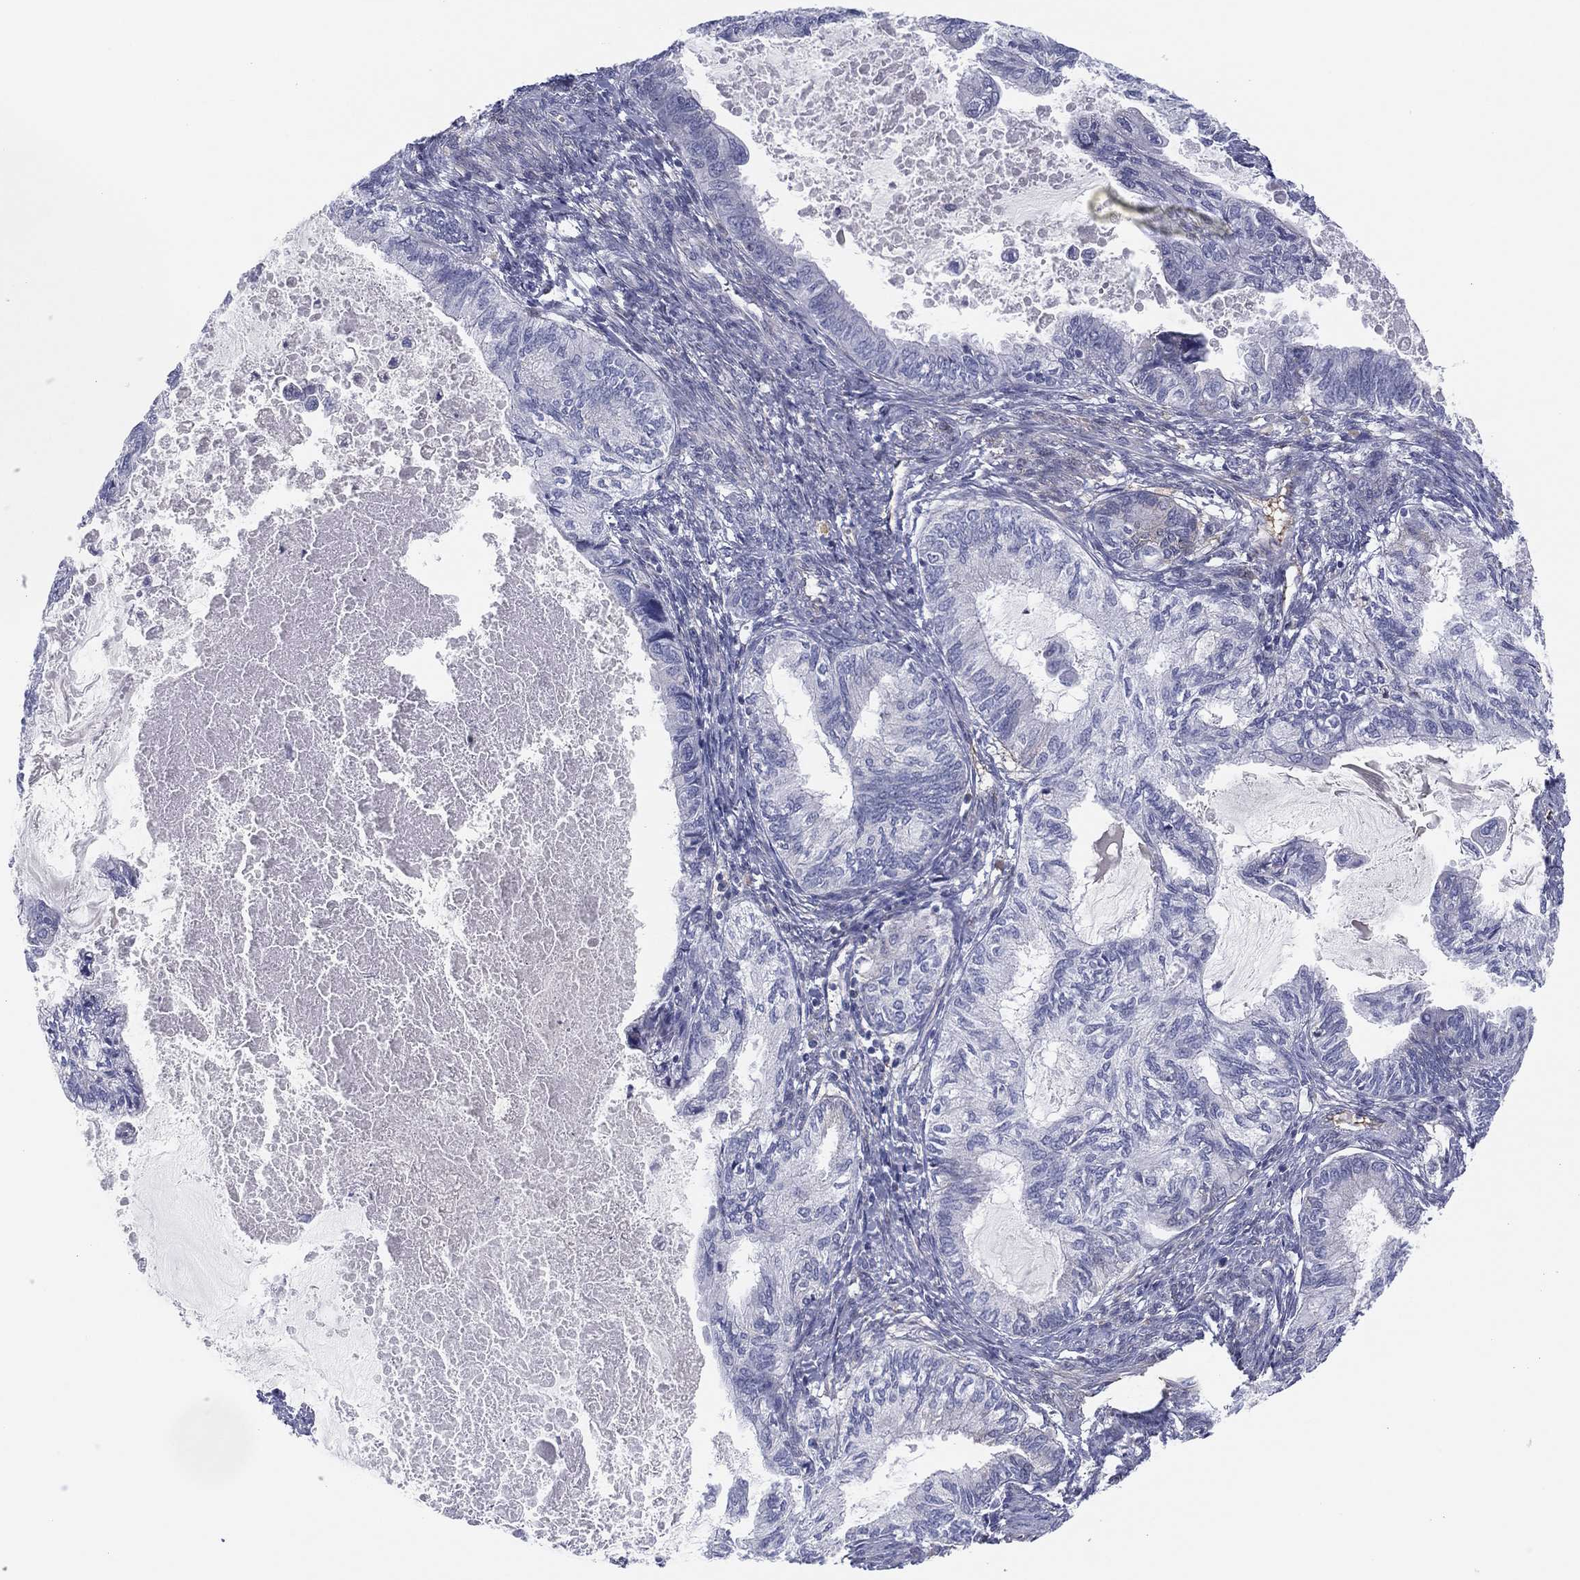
{"staining": {"intensity": "negative", "quantity": "none", "location": "none"}, "tissue": "endometrial cancer", "cell_type": "Tumor cells", "image_type": "cancer", "snomed": [{"axis": "morphology", "description": "Adenocarcinoma, NOS"}, {"axis": "topography", "description": "Endometrium"}], "caption": "Endometrial cancer (adenocarcinoma) was stained to show a protein in brown. There is no significant positivity in tumor cells.", "gene": "MLF1", "patient": {"sex": "female", "age": 86}}